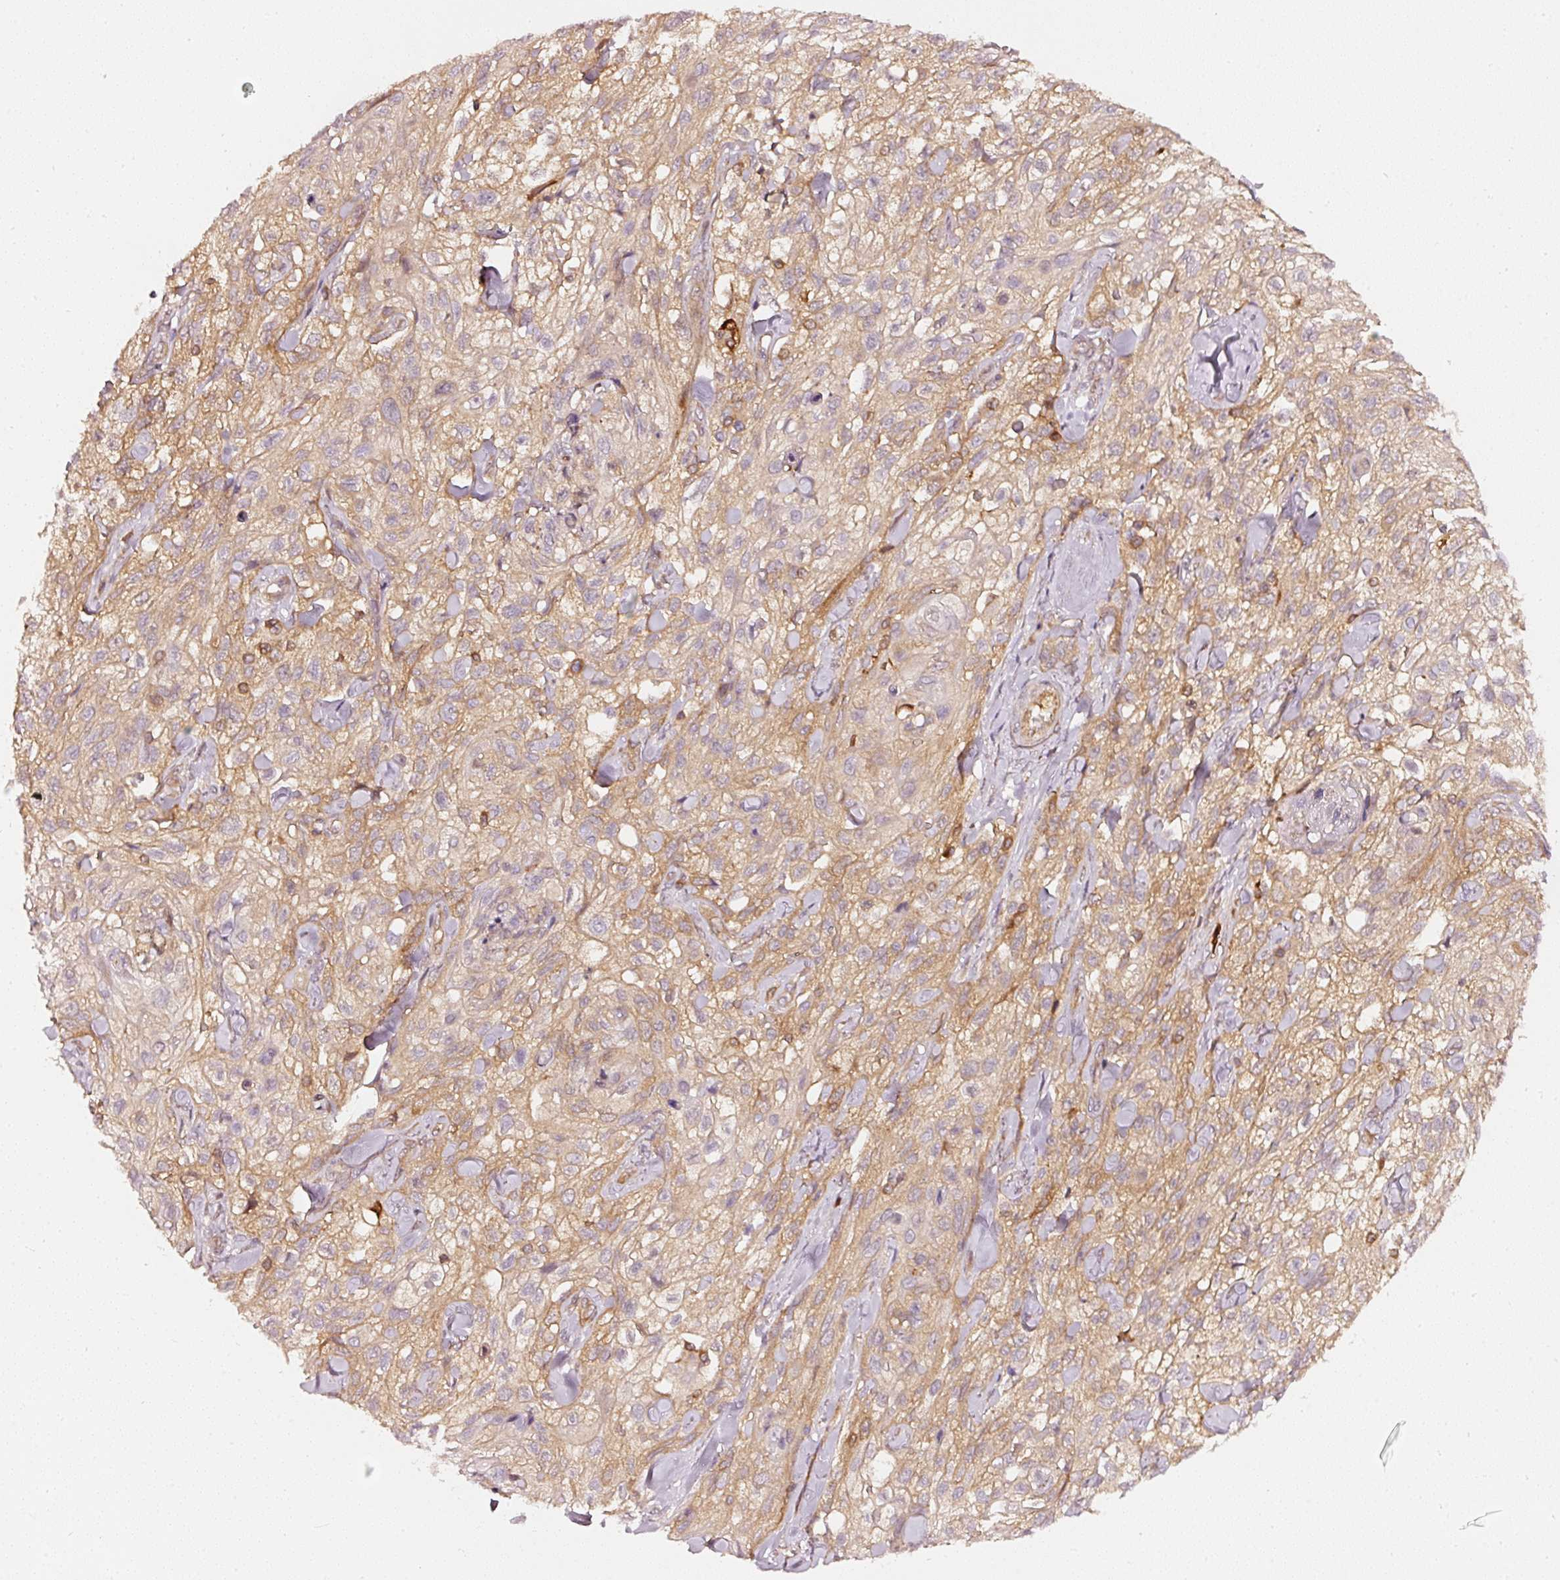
{"staining": {"intensity": "moderate", "quantity": "25%-75%", "location": "cytoplasmic/membranous"}, "tissue": "skin cancer", "cell_type": "Tumor cells", "image_type": "cancer", "snomed": [{"axis": "morphology", "description": "Squamous cell carcinoma, NOS"}, {"axis": "topography", "description": "Skin"}, {"axis": "topography", "description": "Vulva"}], "caption": "Moderate cytoplasmic/membranous positivity is present in about 25%-75% of tumor cells in skin squamous cell carcinoma.", "gene": "ASMTL", "patient": {"sex": "female", "age": 86}}